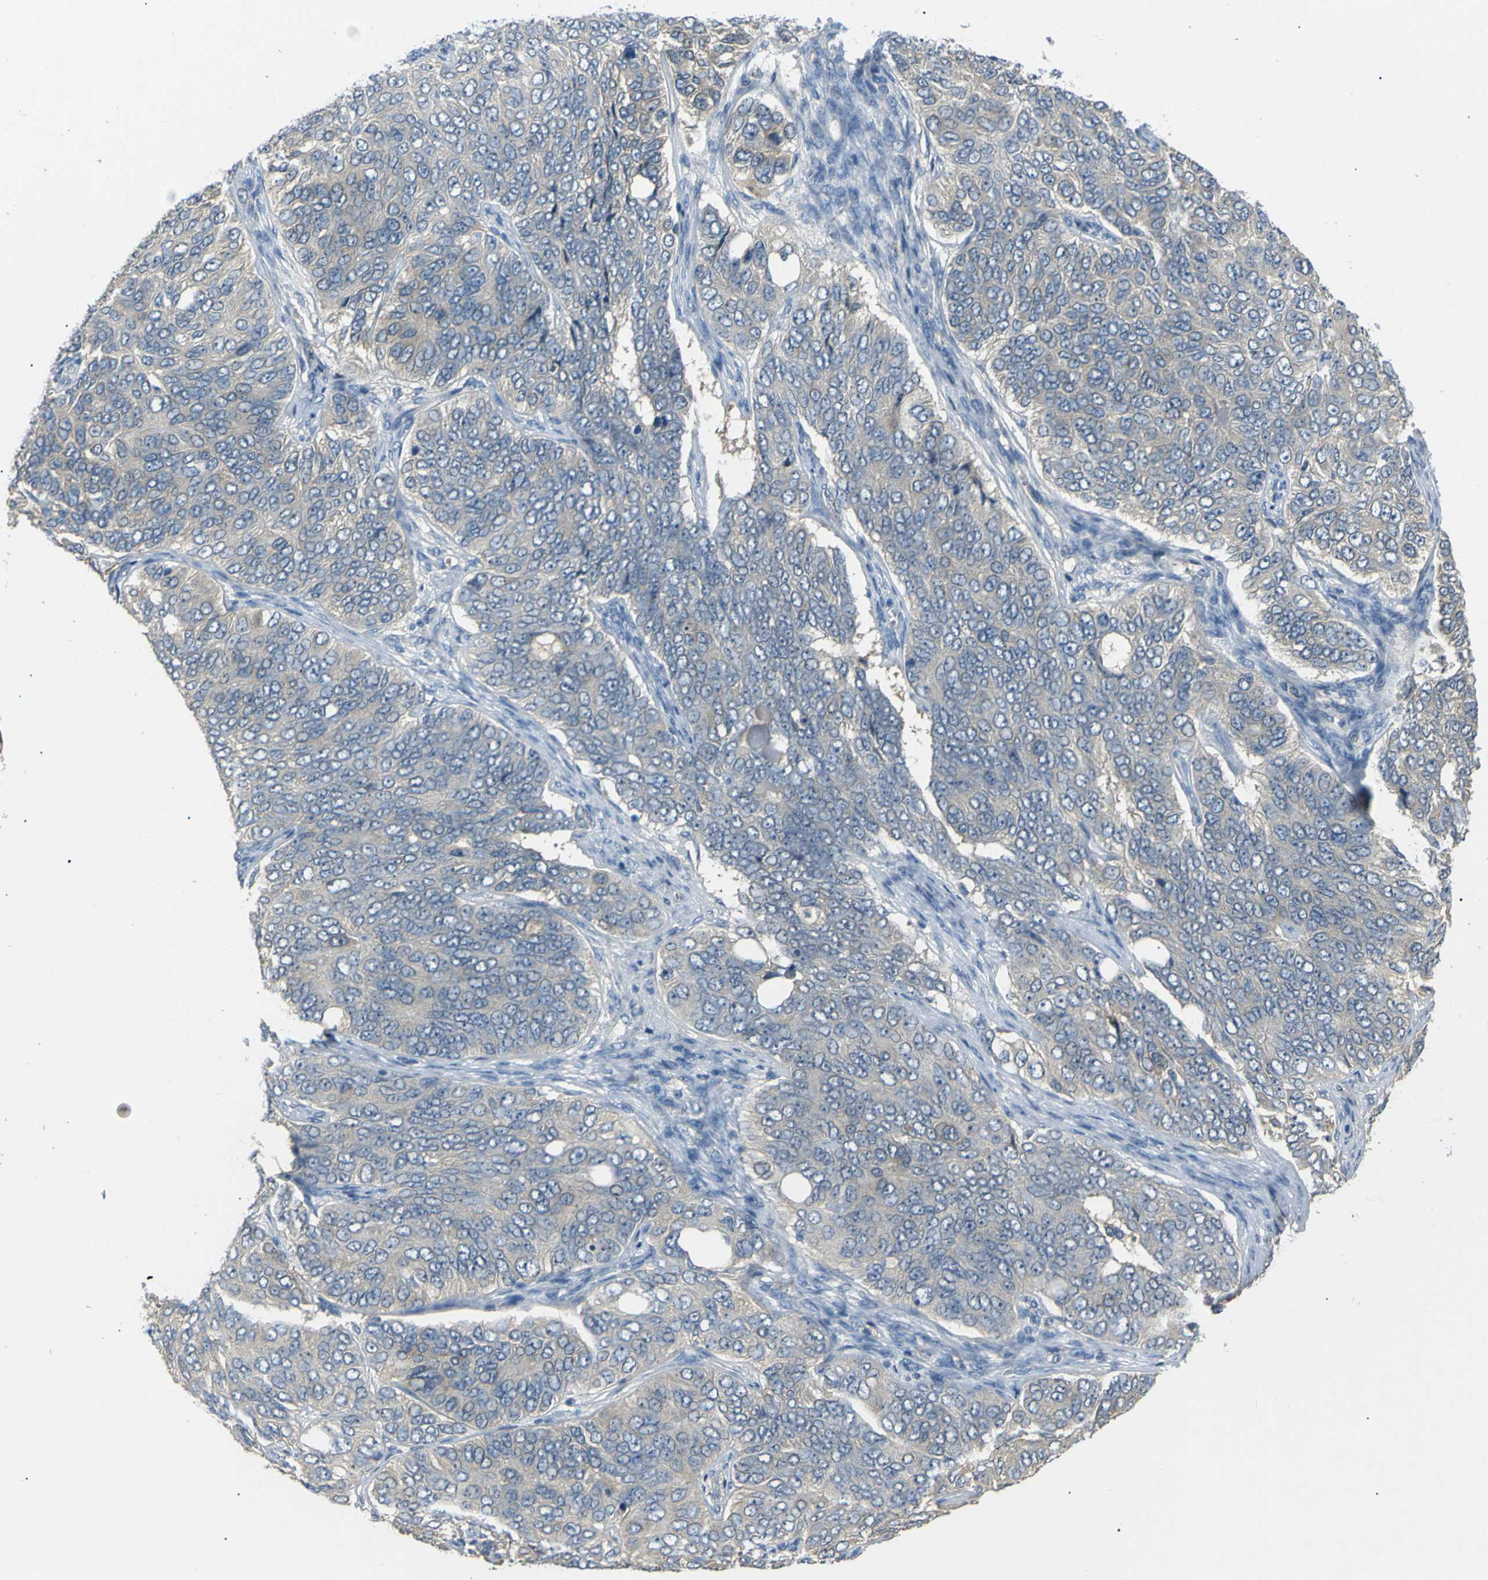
{"staining": {"intensity": "weak", "quantity": "25%-75%", "location": "cytoplasmic/membranous"}, "tissue": "ovarian cancer", "cell_type": "Tumor cells", "image_type": "cancer", "snomed": [{"axis": "morphology", "description": "Carcinoma, endometroid"}, {"axis": "topography", "description": "Ovary"}], "caption": "An IHC micrograph of tumor tissue is shown. Protein staining in brown shows weak cytoplasmic/membranous positivity in ovarian cancer within tumor cells.", "gene": "C6orf89", "patient": {"sex": "female", "age": 51}}